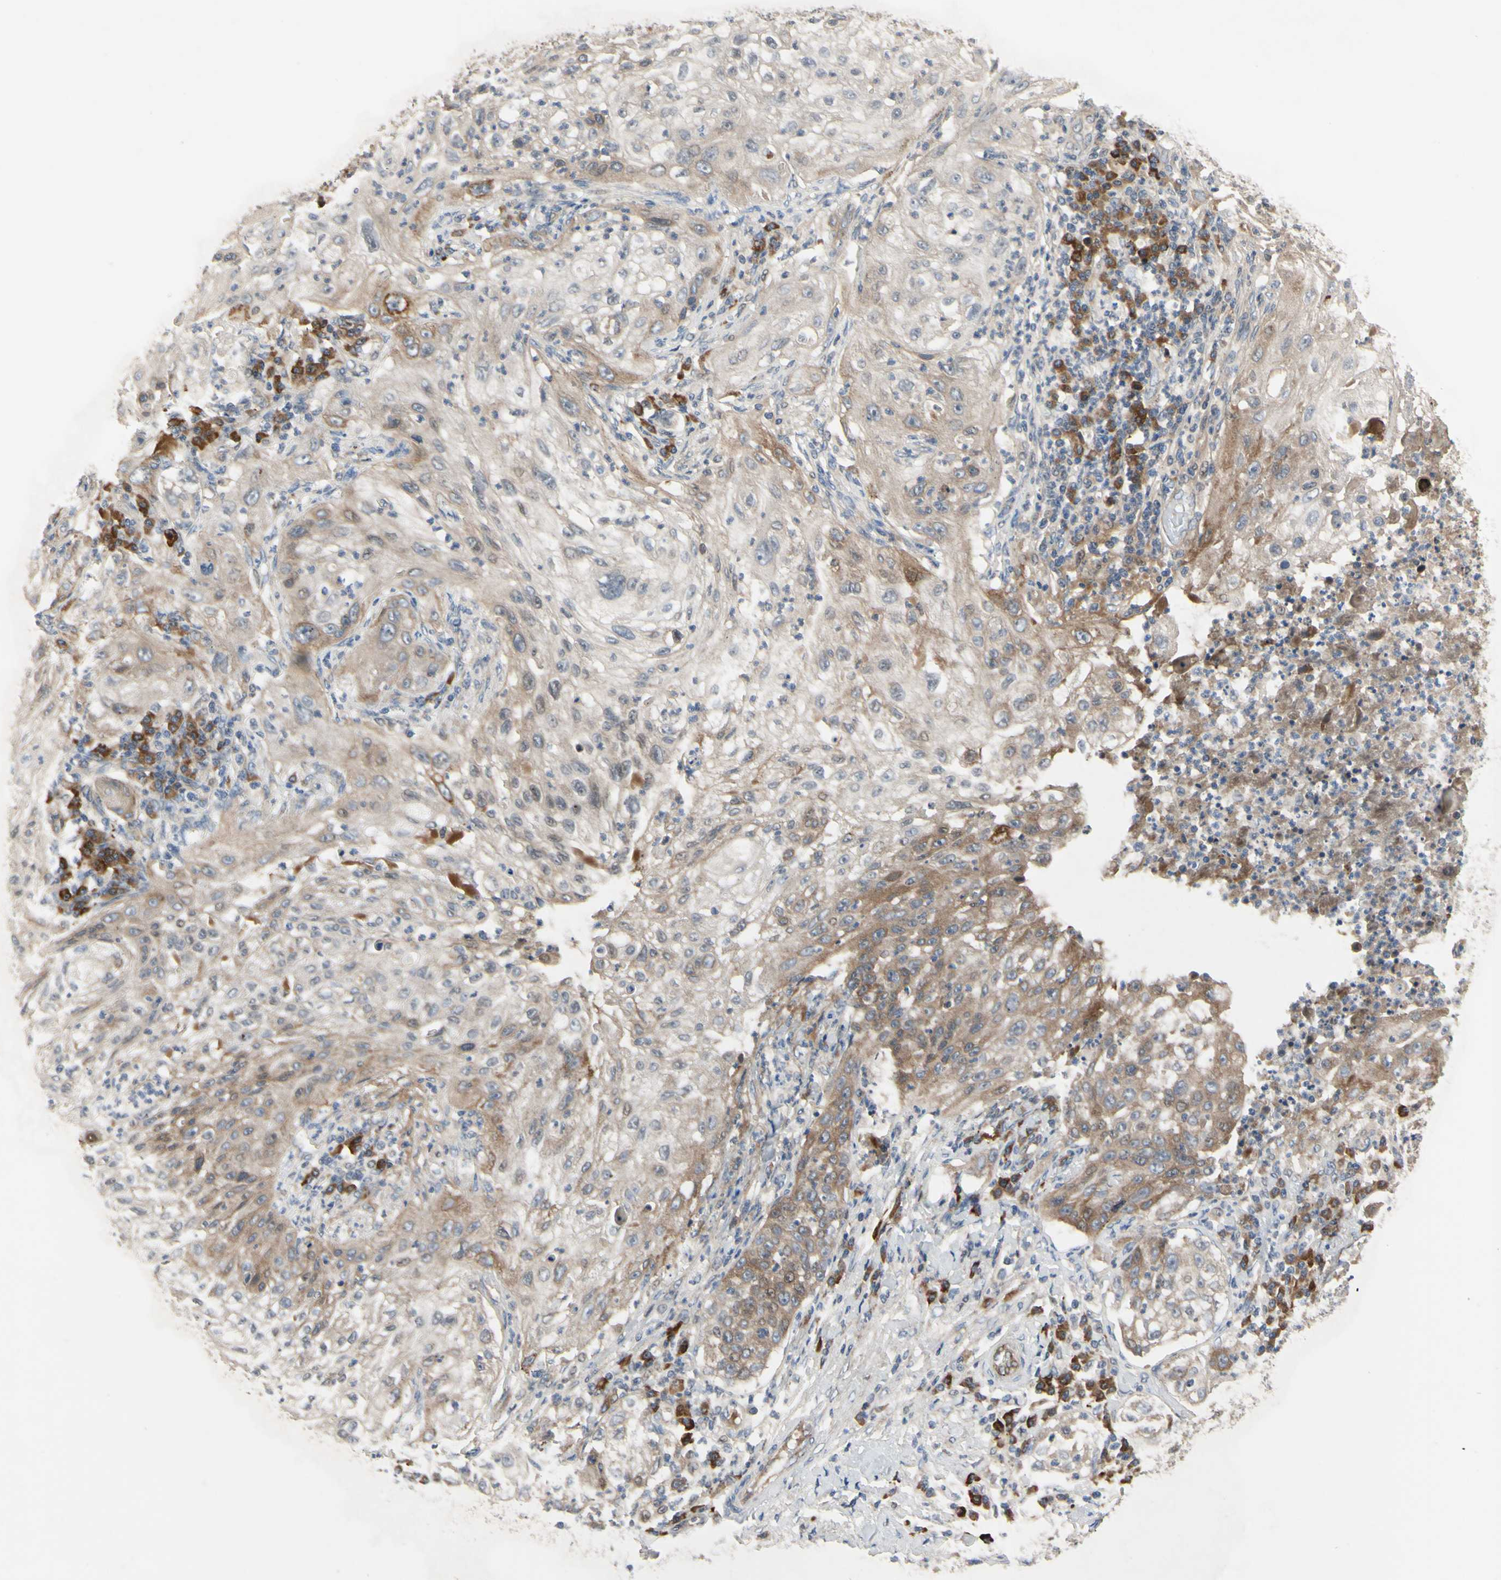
{"staining": {"intensity": "moderate", "quantity": "25%-75%", "location": "cytoplasmic/membranous"}, "tissue": "lung cancer", "cell_type": "Tumor cells", "image_type": "cancer", "snomed": [{"axis": "morphology", "description": "Inflammation, NOS"}, {"axis": "morphology", "description": "Squamous cell carcinoma, NOS"}, {"axis": "topography", "description": "Lymph node"}, {"axis": "topography", "description": "Soft tissue"}, {"axis": "topography", "description": "Lung"}], "caption": "Protein analysis of lung cancer tissue demonstrates moderate cytoplasmic/membranous expression in approximately 25%-75% of tumor cells.", "gene": "XIAP", "patient": {"sex": "male", "age": 66}}